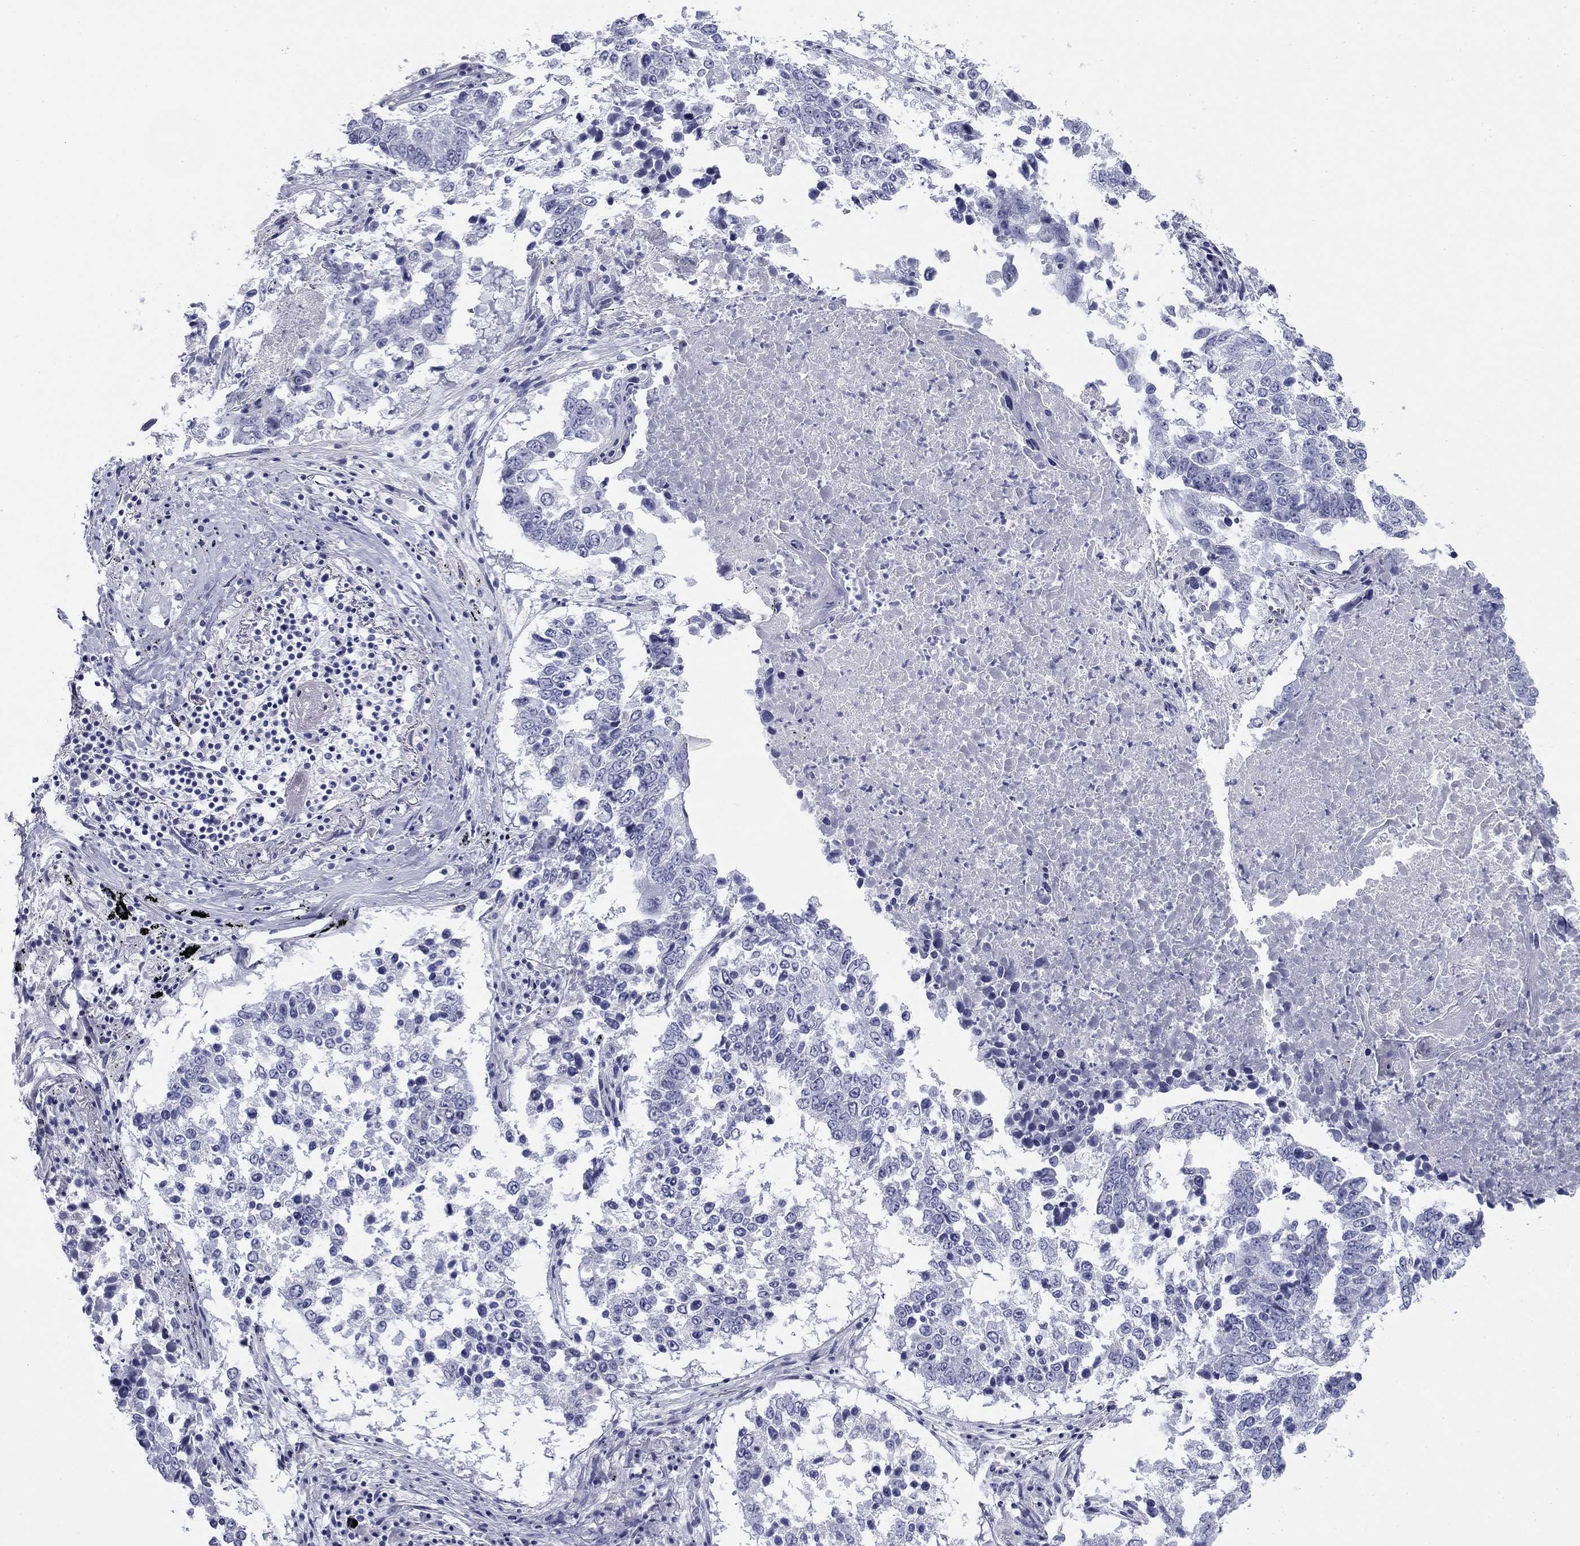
{"staining": {"intensity": "negative", "quantity": "none", "location": "none"}, "tissue": "lung cancer", "cell_type": "Tumor cells", "image_type": "cancer", "snomed": [{"axis": "morphology", "description": "Squamous cell carcinoma, NOS"}, {"axis": "topography", "description": "Lung"}], "caption": "Immunohistochemistry (IHC) of human lung cancer (squamous cell carcinoma) shows no staining in tumor cells.", "gene": "ZP2", "patient": {"sex": "male", "age": 82}}